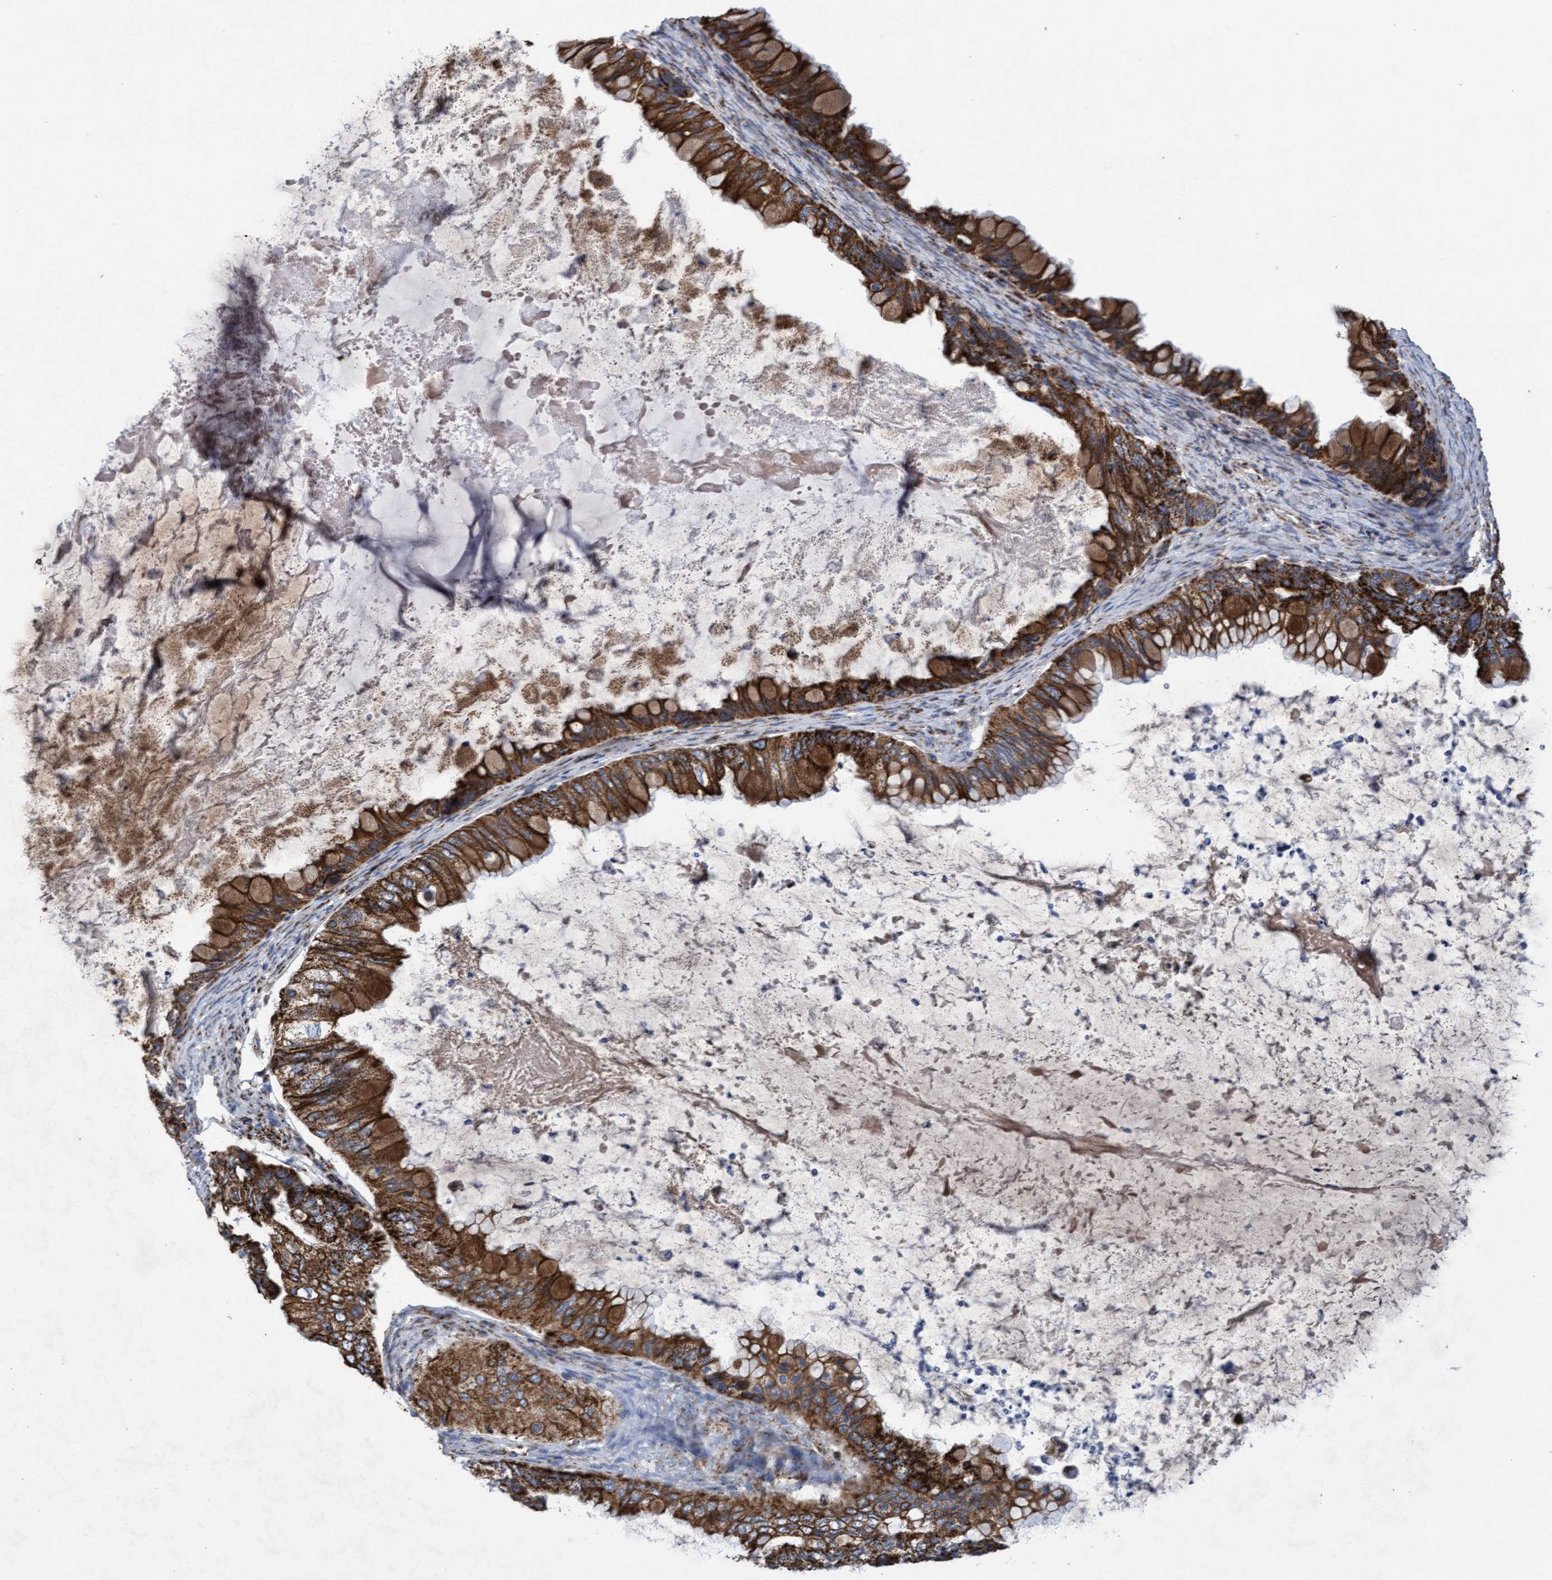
{"staining": {"intensity": "strong", "quantity": ">75%", "location": "cytoplasmic/membranous"}, "tissue": "ovarian cancer", "cell_type": "Tumor cells", "image_type": "cancer", "snomed": [{"axis": "morphology", "description": "Cystadenocarcinoma, mucinous, NOS"}, {"axis": "topography", "description": "Ovary"}], "caption": "Strong cytoplasmic/membranous staining is appreciated in about >75% of tumor cells in ovarian cancer. The protein is stained brown, and the nuclei are stained in blue (DAB (3,3'-diaminobenzidine) IHC with brightfield microscopy, high magnification).", "gene": "MRPL38", "patient": {"sex": "female", "age": 80}}